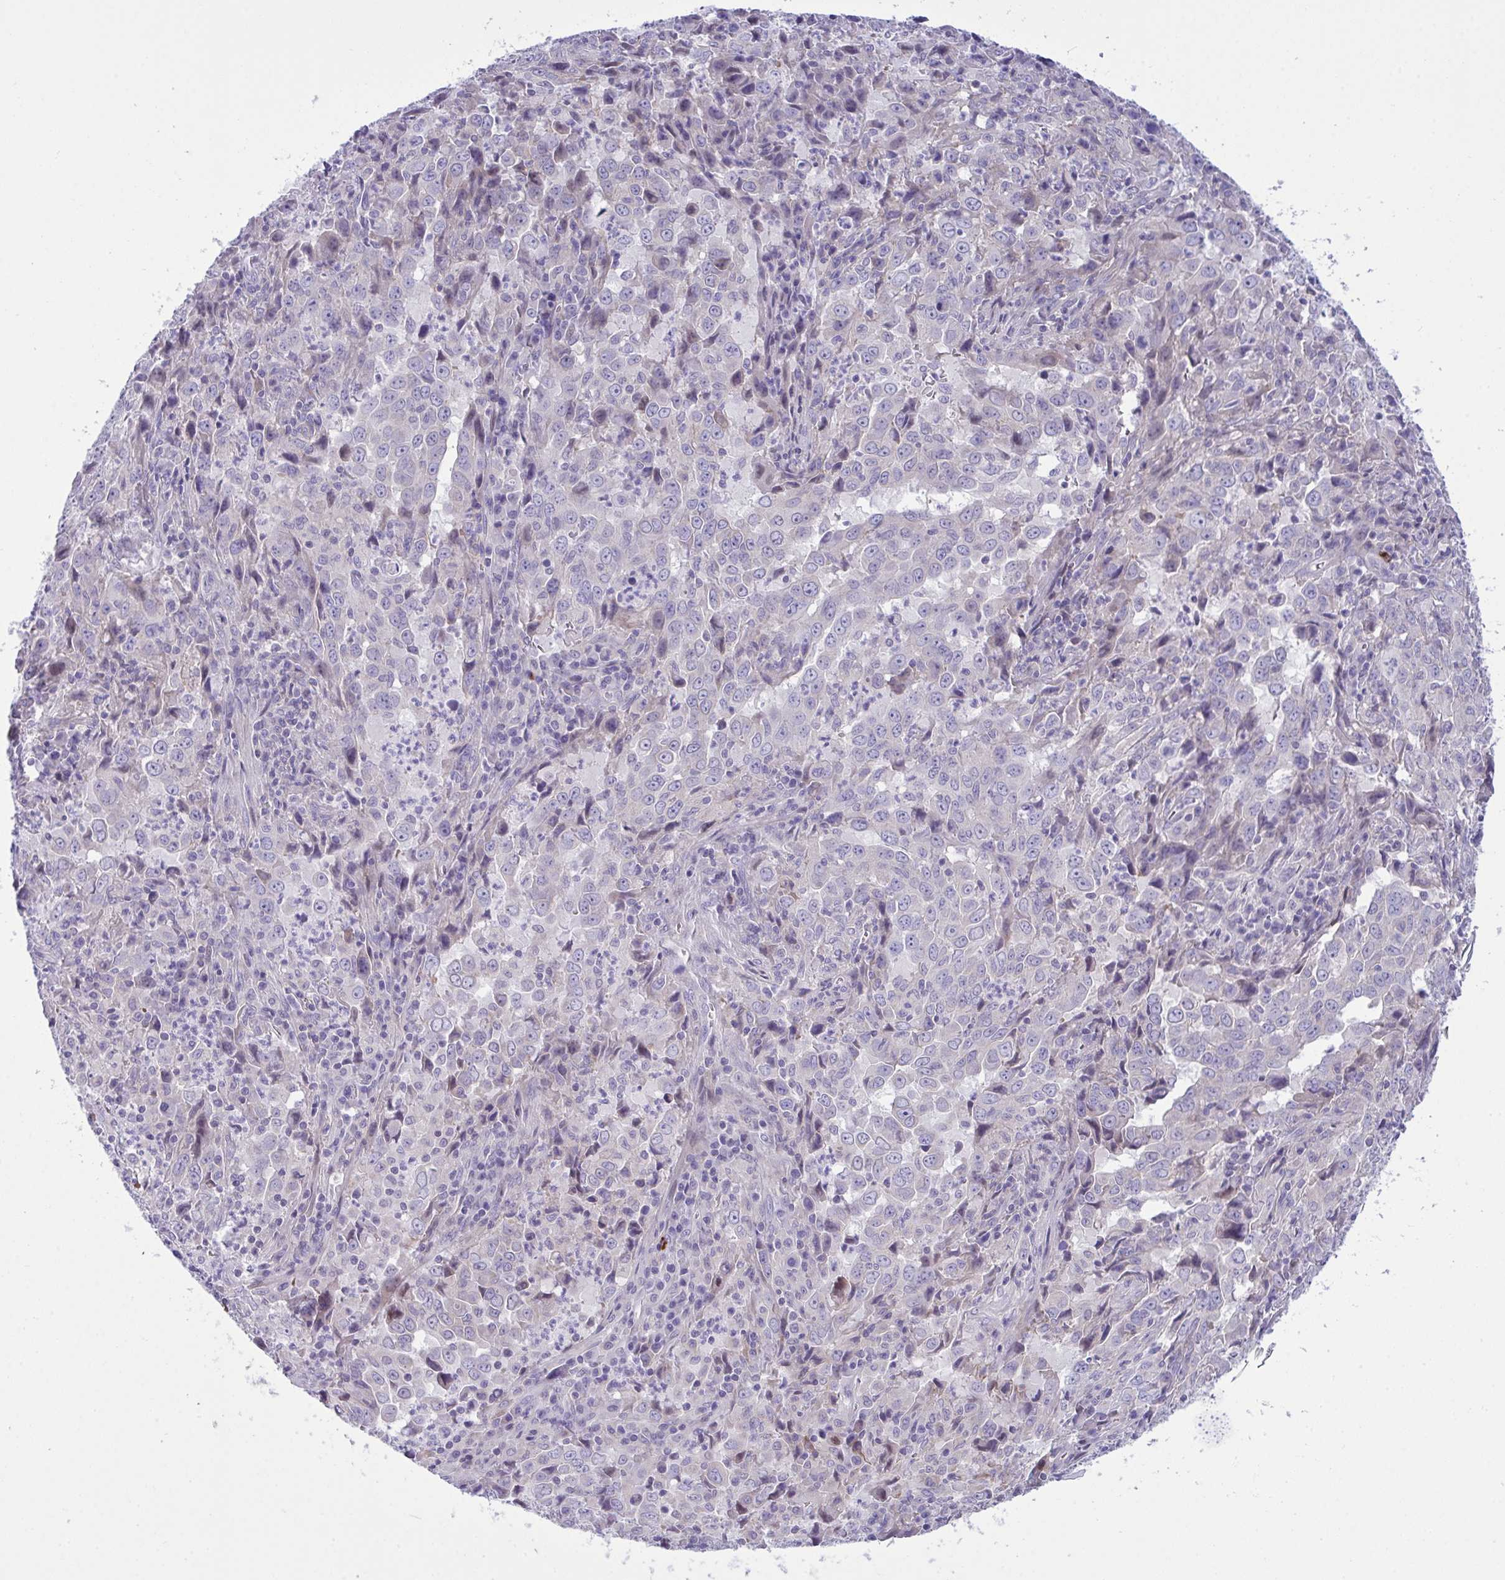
{"staining": {"intensity": "negative", "quantity": "none", "location": "none"}, "tissue": "lung cancer", "cell_type": "Tumor cells", "image_type": "cancer", "snomed": [{"axis": "morphology", "description": "Adenocarcinoma, NOS"}, {"axis": "topography", "description": "Lung"}], "caption": "Human adenocarcinoma (lung) stained for a protein using immunohistochemistry shows no expression in tumor cells.", "gene": "WDR97", "patient": {"sex": "male", "age": 67}}